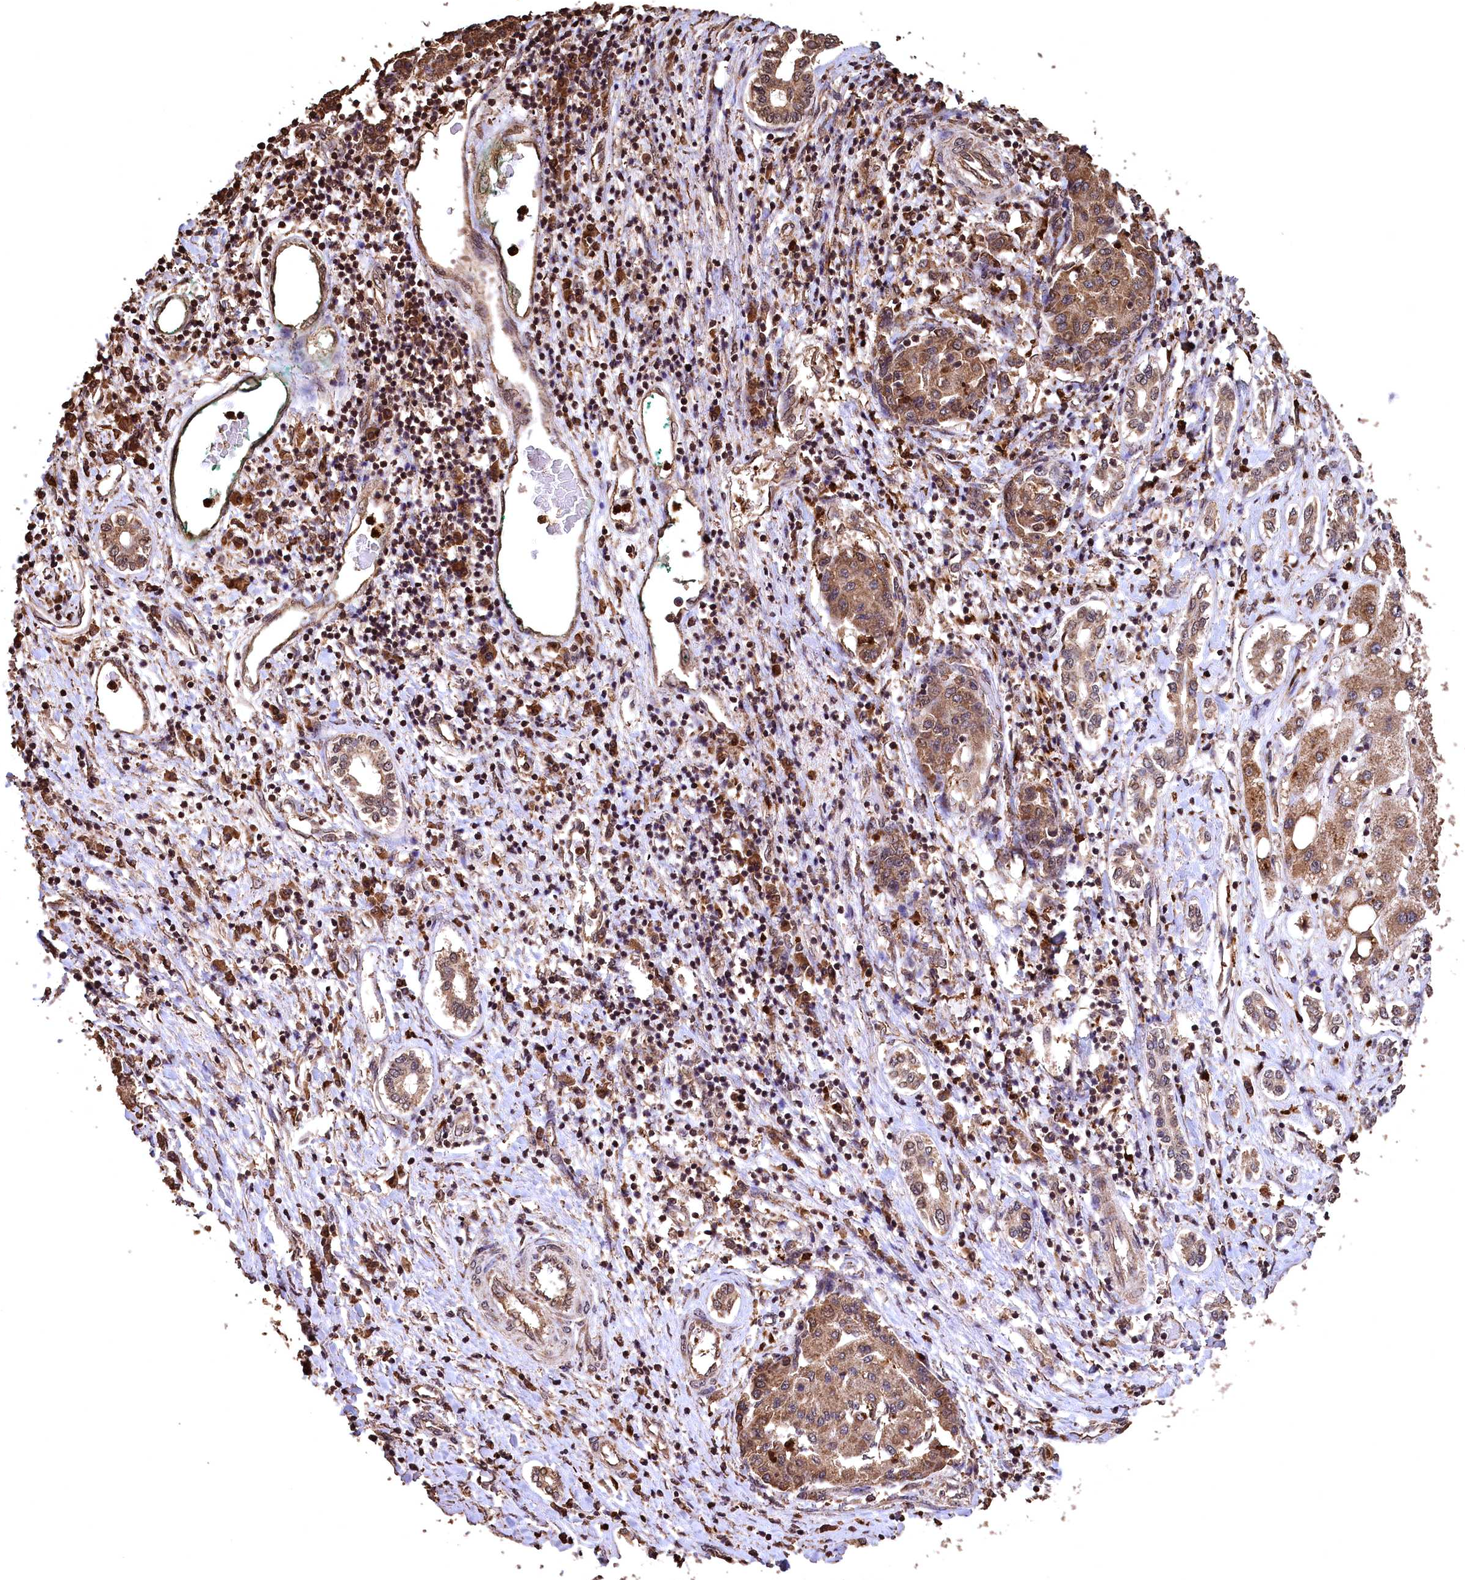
{"staining": {"intensity": "moderate", "quantity": ">75%", "location": "cytoplasmic/membranous,nuclear"}, "tissue": "liver cancer", "cell_type": "Tumor cells", "image_type": "cancer", "snomed": [{"axis": "morphology", "description": "Carcinoma, Hepatocellular, NOS"}, {"axis": "topography", "description": "Liver"}], "caption": "Protein expression analysis of human liver hepatocellular carcinoma reveals moderate cytoplasmic/membranous and nuclear staining in about >75% of tumor cells.", "gene": "CEP57L1", "patient": {"sex": "male", "age": 65}}